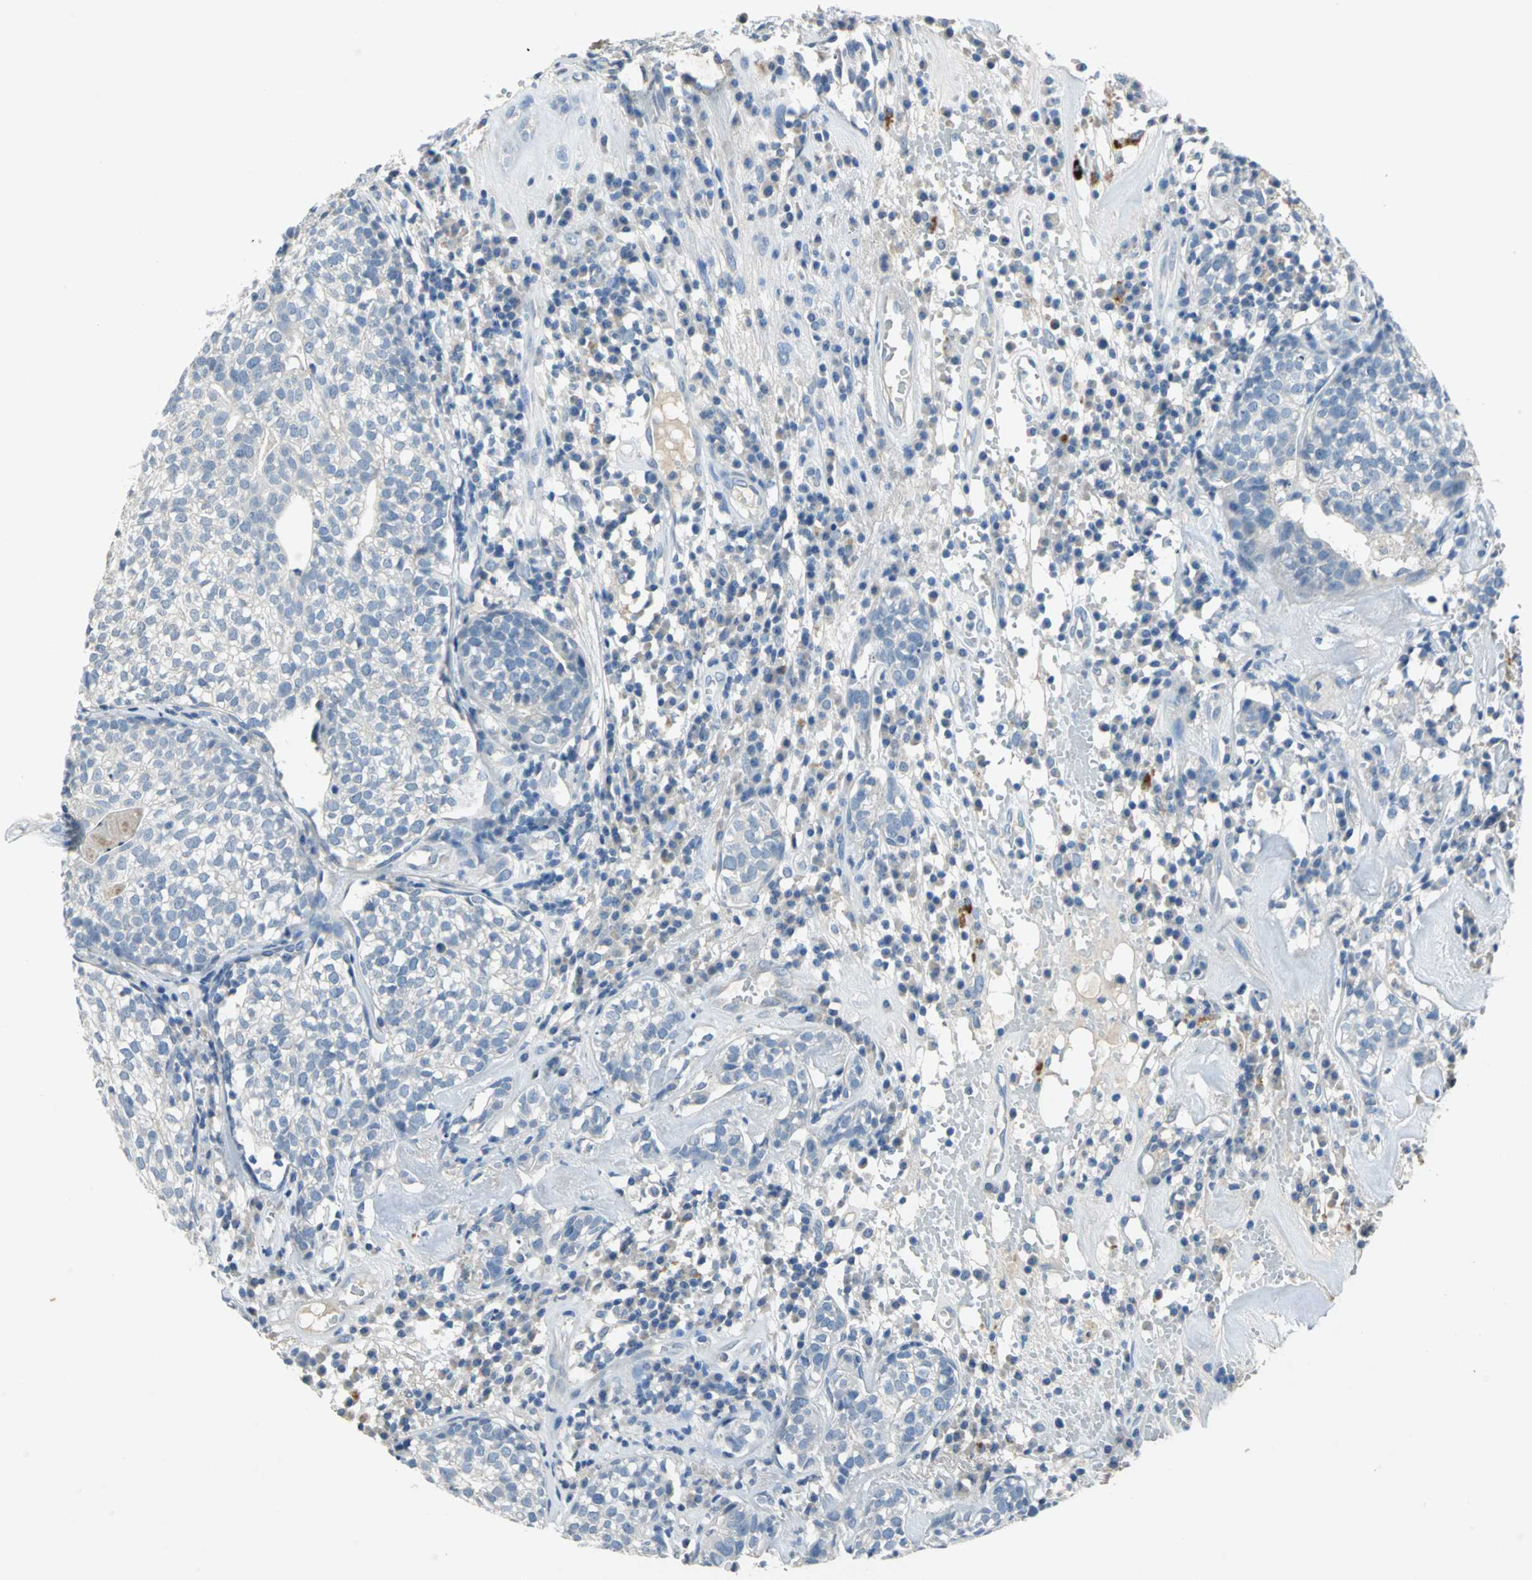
{"staining": {"intensity": "negative", "quantity": "none", "location": "none"}, "tissue": "head and neck cancer", "cell_type": "Tumor cells", "image_type": "cancer", "snomed": [{"axis": "morphology", "description": "Adenocarcinoma, NOS"}, {"axis": "topography", "description": "Salivary gland"}, {"axis": "topography", "description": "Head-Neck"}], "caption": "Head and neck cancer (adenocarcinoma) was stained to show a protein in brown. There is no significant staining in tumor cells.", "gene": "PTGDS", "patient": {"sex": "female", "age": 65}}